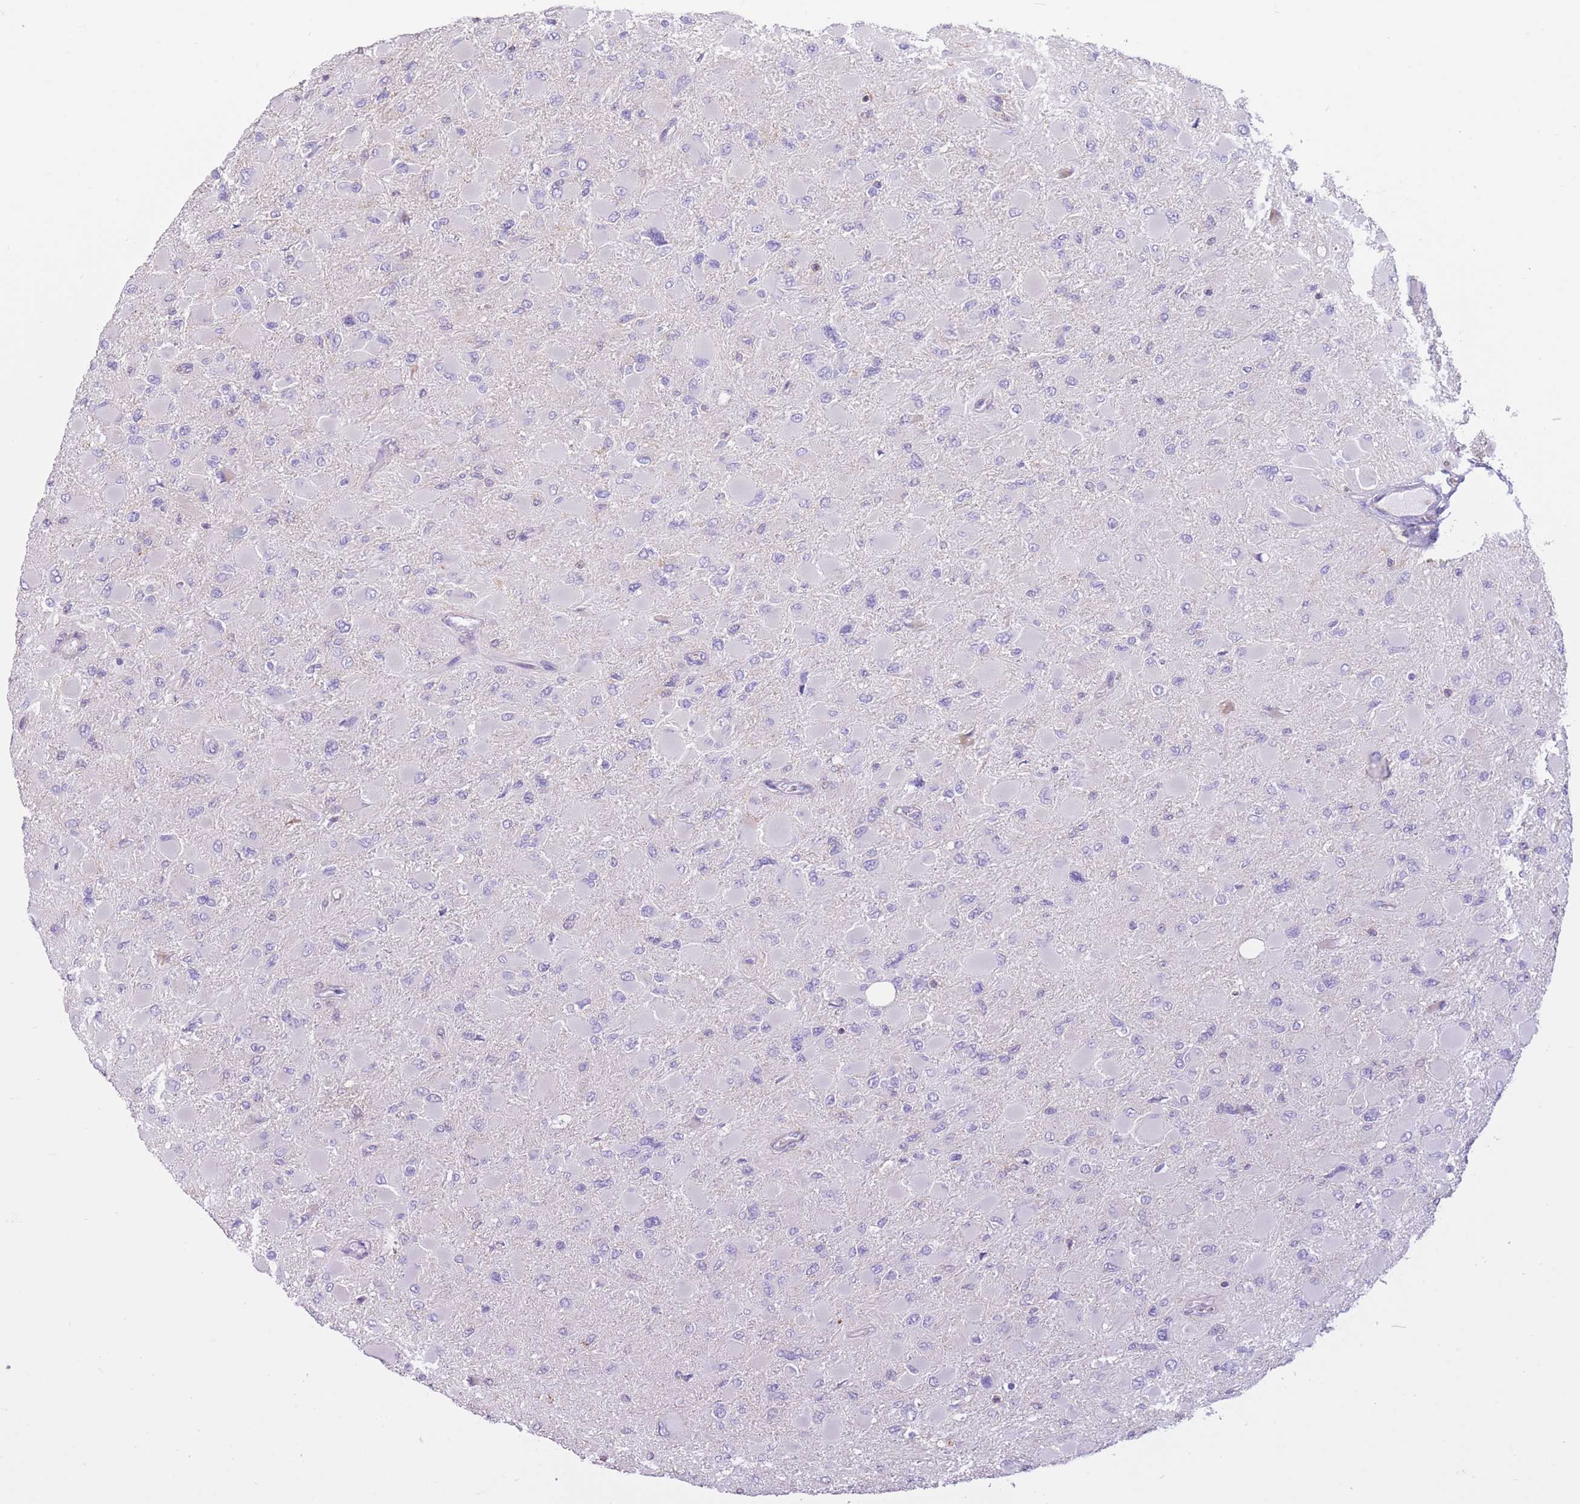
{"staining": {"intensity": "negative", "quantity": "none", "location": "none"}, "tissue": "glioma", "cell_type": "Tumor cells", "image_type": "cancer", "snomed": [{"axis": "morphology", "description": "Glioma, malignant, High grade"}, {"axis": "topography", "description": "Cerebral cortex"}], "caption": "Human glioma stained for a protein using immunohistochemistry (IHC) exhibits no positivity in tumor cells.", "gene": "PDHA1", "patient": {"sex": "female", "age": 36}}